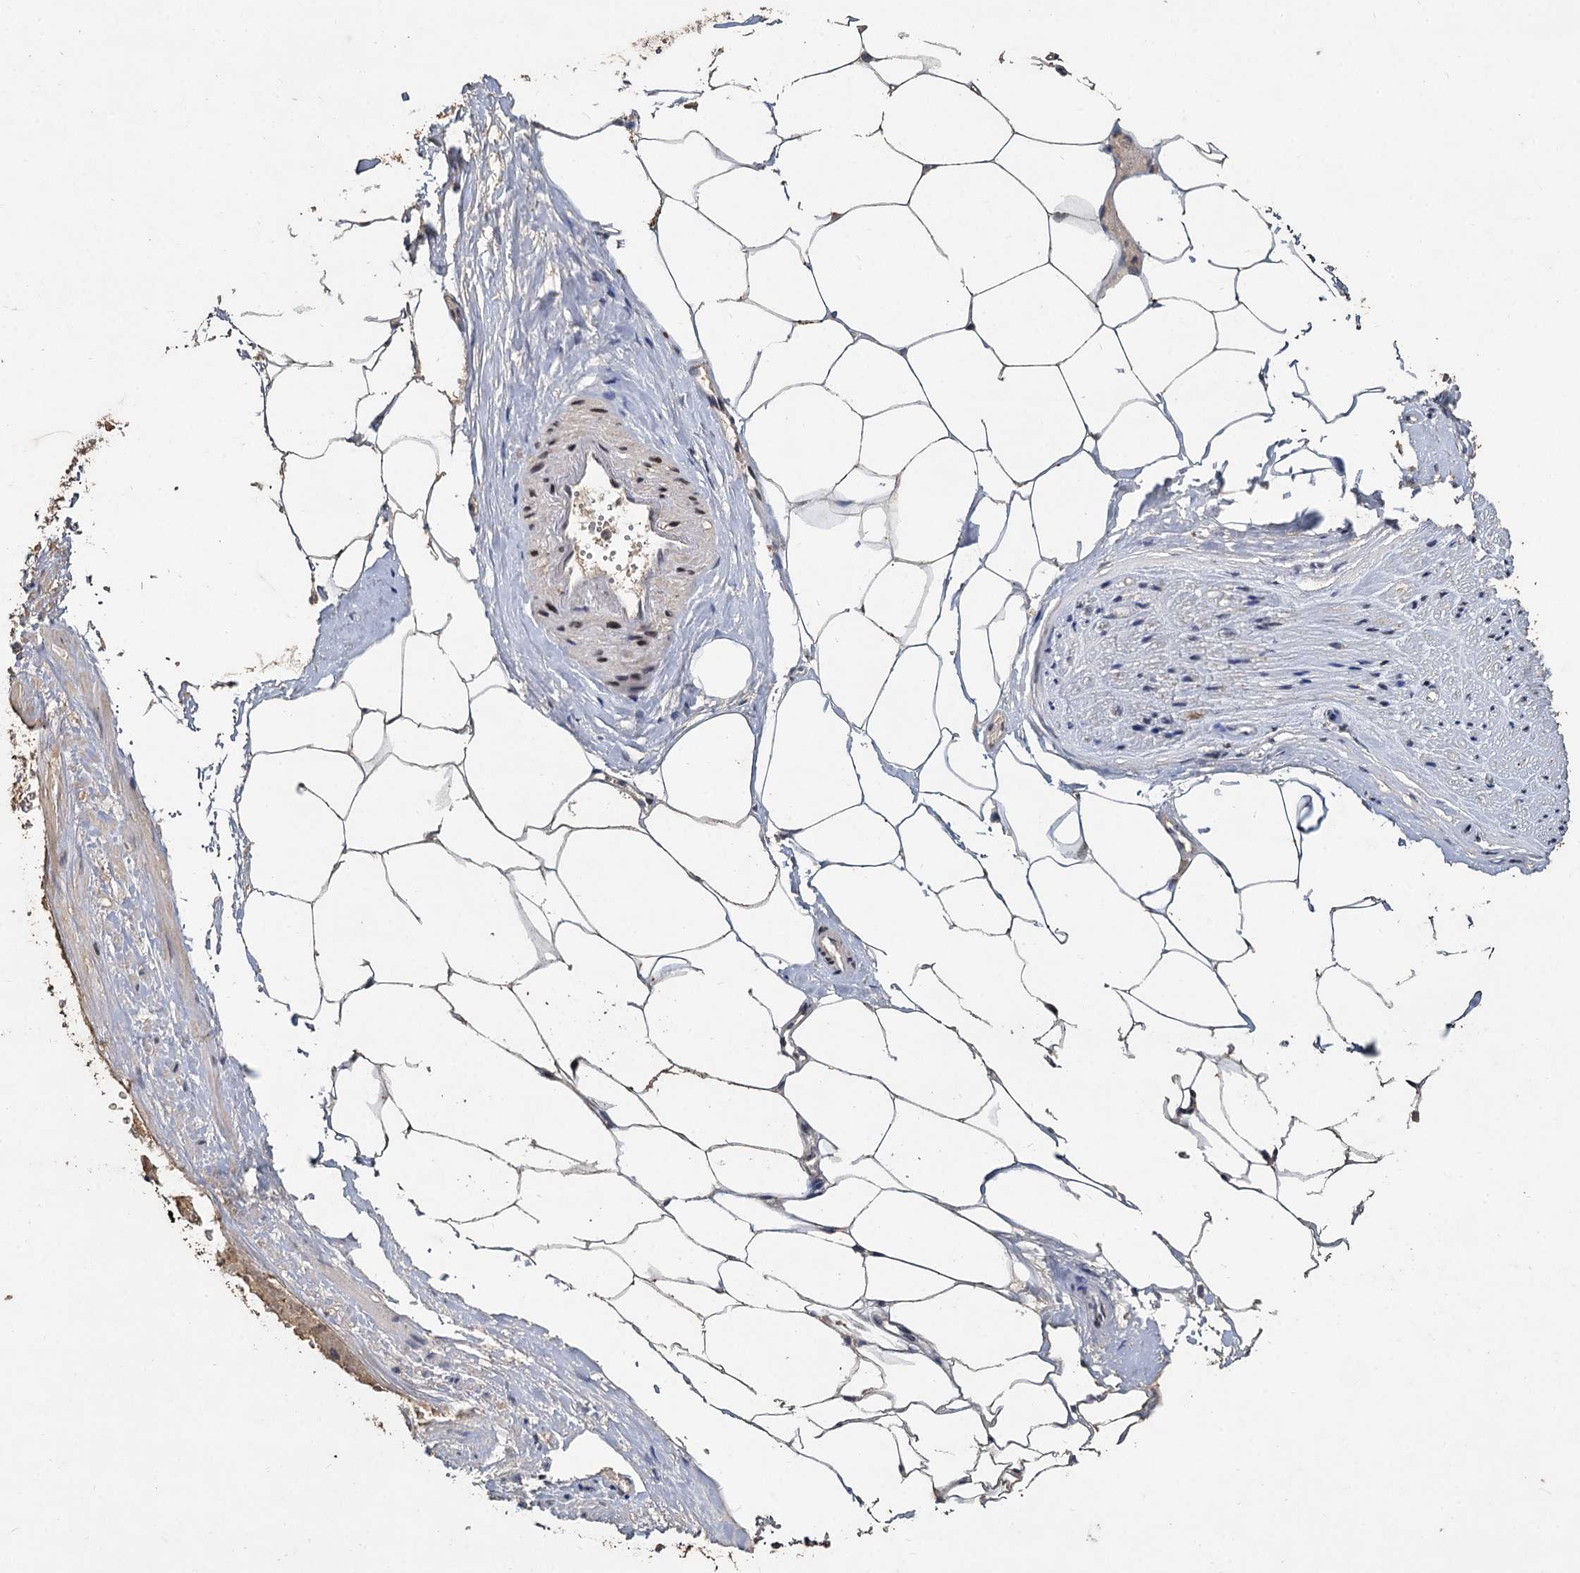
{"staining": {"intensity": "moderate", "quantity": ">75%", "location": "cytoplasmic/membranous,nuclear"}, "tissue": "adipose tissue", "cell_type": "Adipocytes", "image_type": "normal", "snomed": [{"axis": "morphology", "description": "Normal tissue, NOS"}, {"axis": "morphology", "description": "Adenocarcinoma, Low grade"}, {"axis": "topography", "description": "Prostate"}, {"axis": "topography", "description": "Peripheral nerve tissue"}], "caption": "Immunohistochemical staining of normal human adipose tissue displays >75% levels of moderate cytoplasmic/membranous,nuclear protein staining in approximately >75% of adipocytes. Nuclei are stained in blue.", "gene": "CCDC61", "patient": {"sex": "male", "age": 63}}